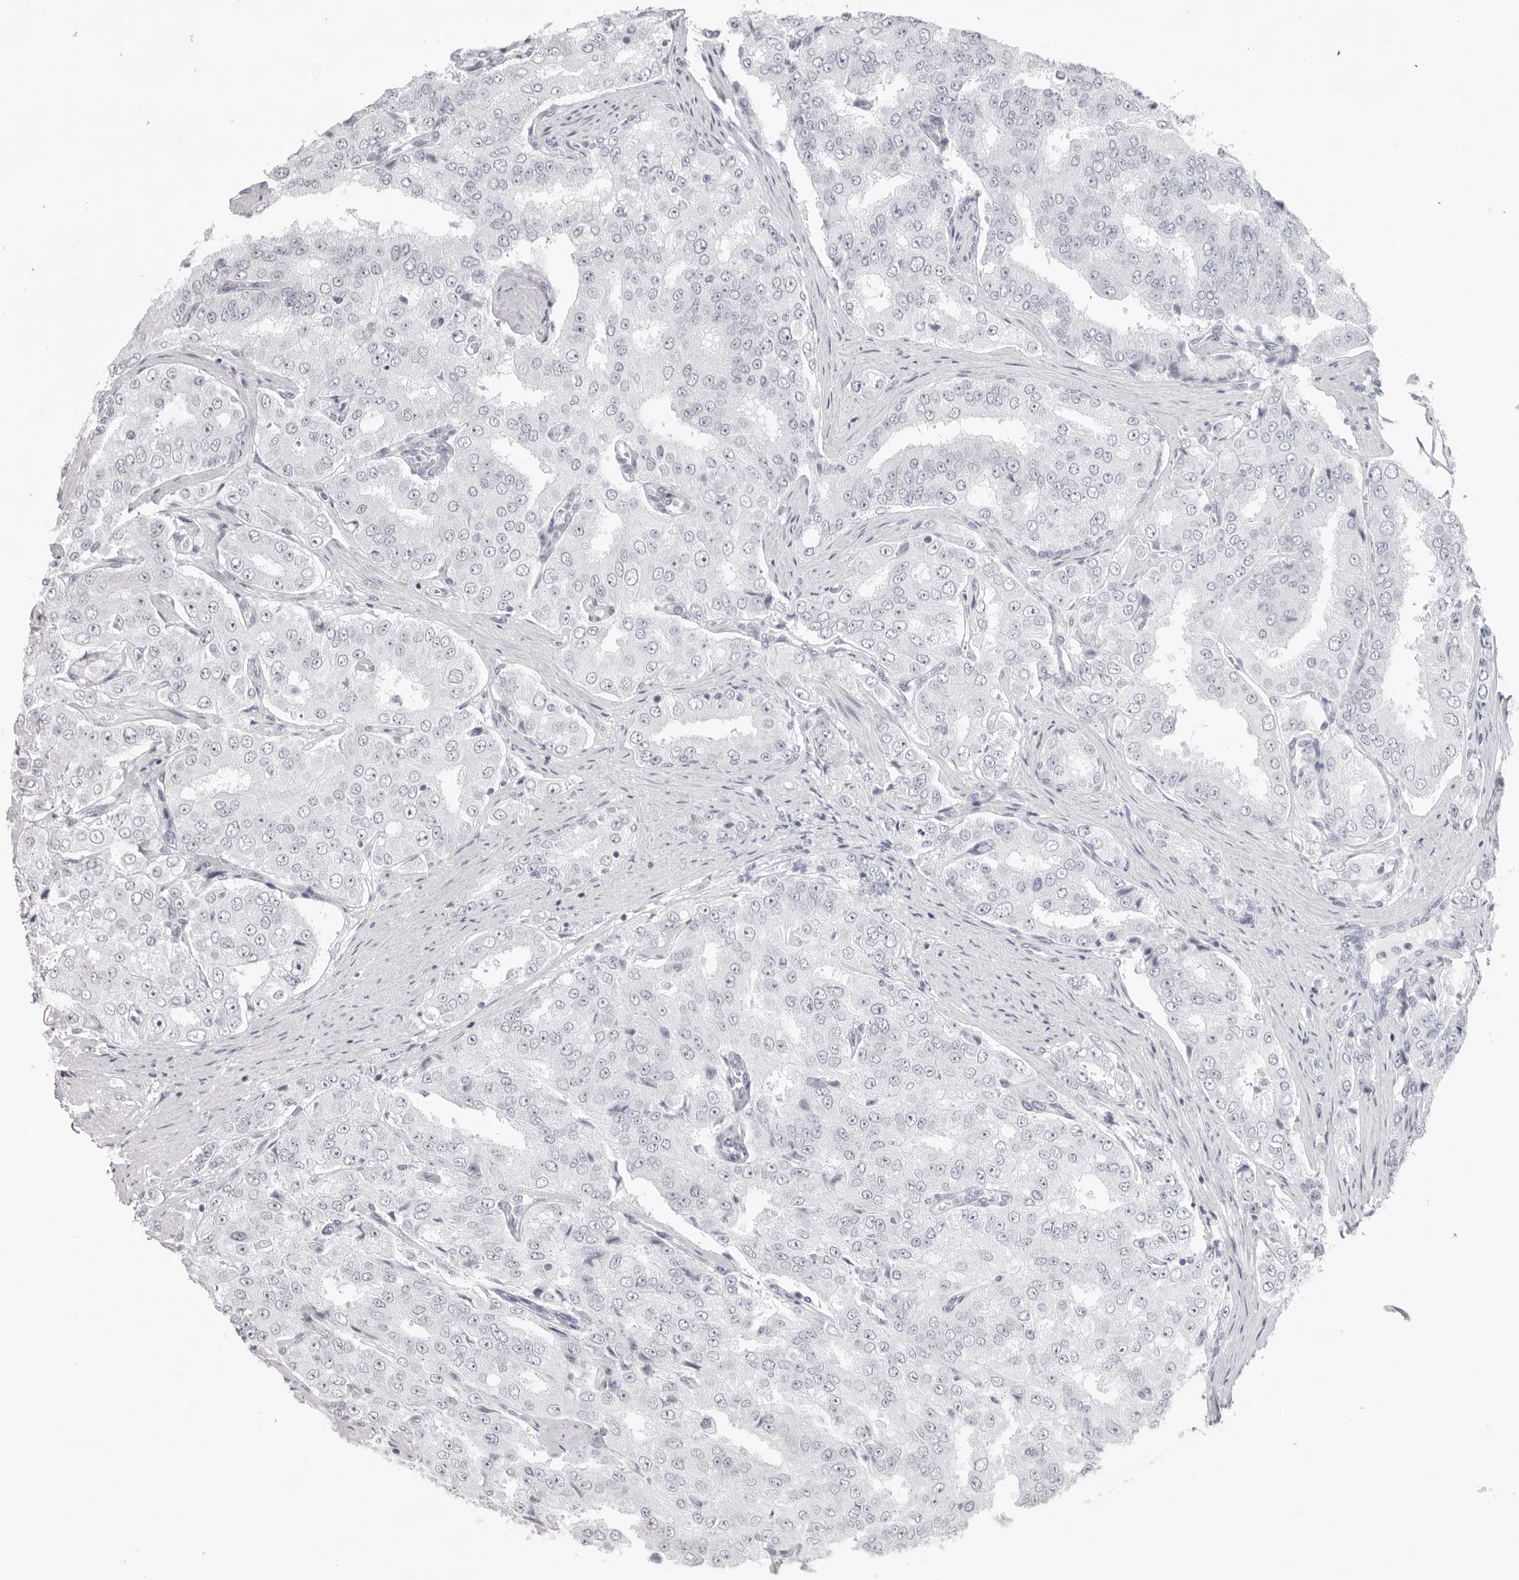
{"staining": {"intensity": "negative", "quantity": "none", "location": "none"}, "tissue": "prostate cancer", "cell_type": "Tumor cells", "image_type": "cancer", "snomed": [{"axis": "morphology", "description": "Adenocarcinoma, High grade"}, {"axis": "topography", "description": "Prostate"}], "caption": "Immunohistochemistry micrograph of neoplastic tissue: prostate cancer stained with DAB (3,3'-diaminobenzidine) reveals no significant protein staining in tumor cells.", "gene": "KLK12", "patient": {"sex": "male", "age": 58}}